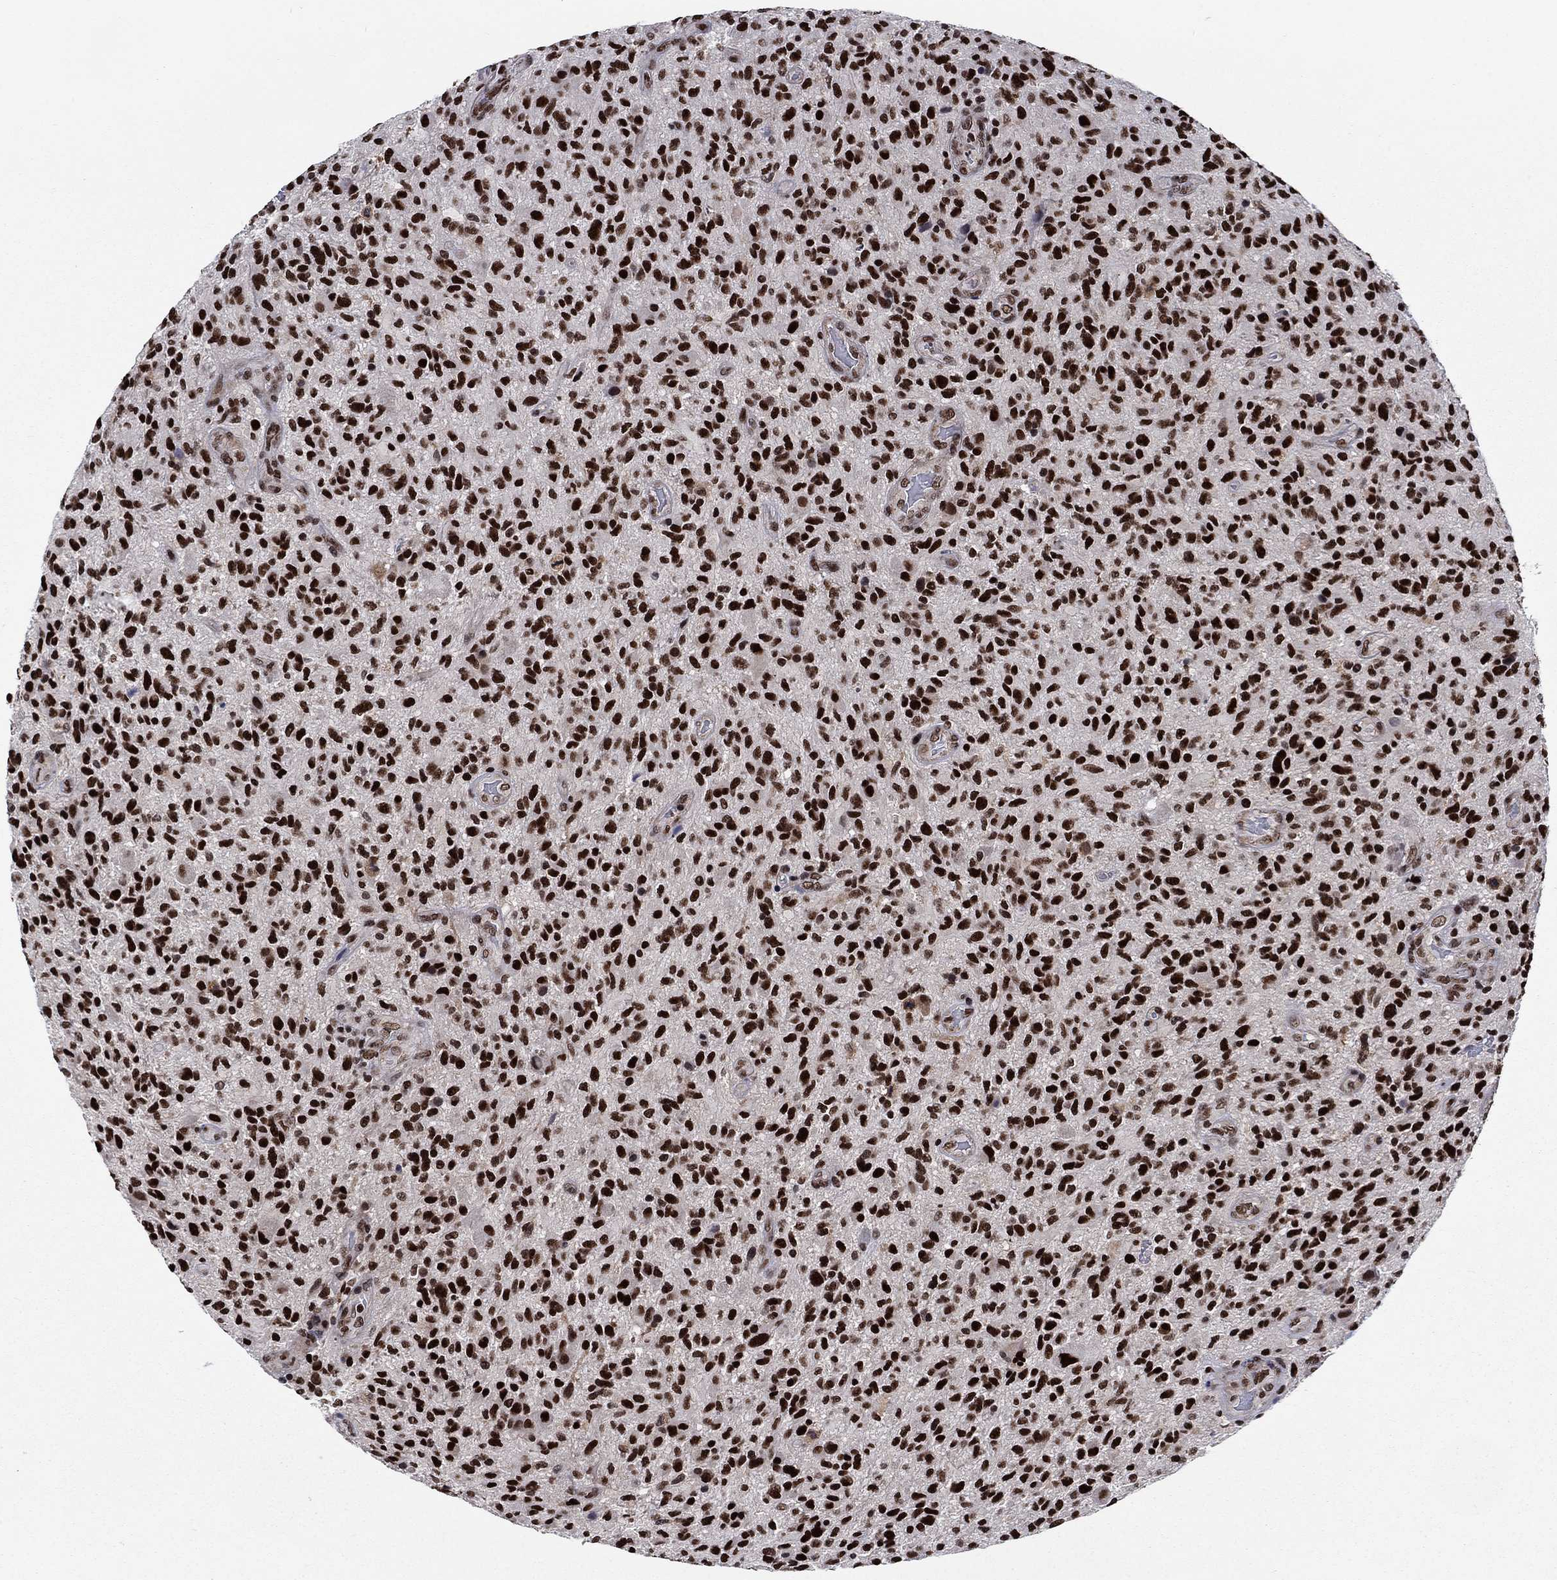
{"staining": {"intensity": "strong", "quantity": ">75%", "location": "nuclear"}, "tissue": "glioma", "cell_type": "Tumor cells", "image_type": "cancer", "snomed": [{"axis": "morphology", "description": "Glioma, malignant, High grade"}, {"axis": "topography", "description": "Brain"}], "caption": "Strong nuclear protein expression is identified in approximately >75% of tumor cells in glioma.", "gene": "RPRD1B", "patient": {"sex": "male", "age": 47}}